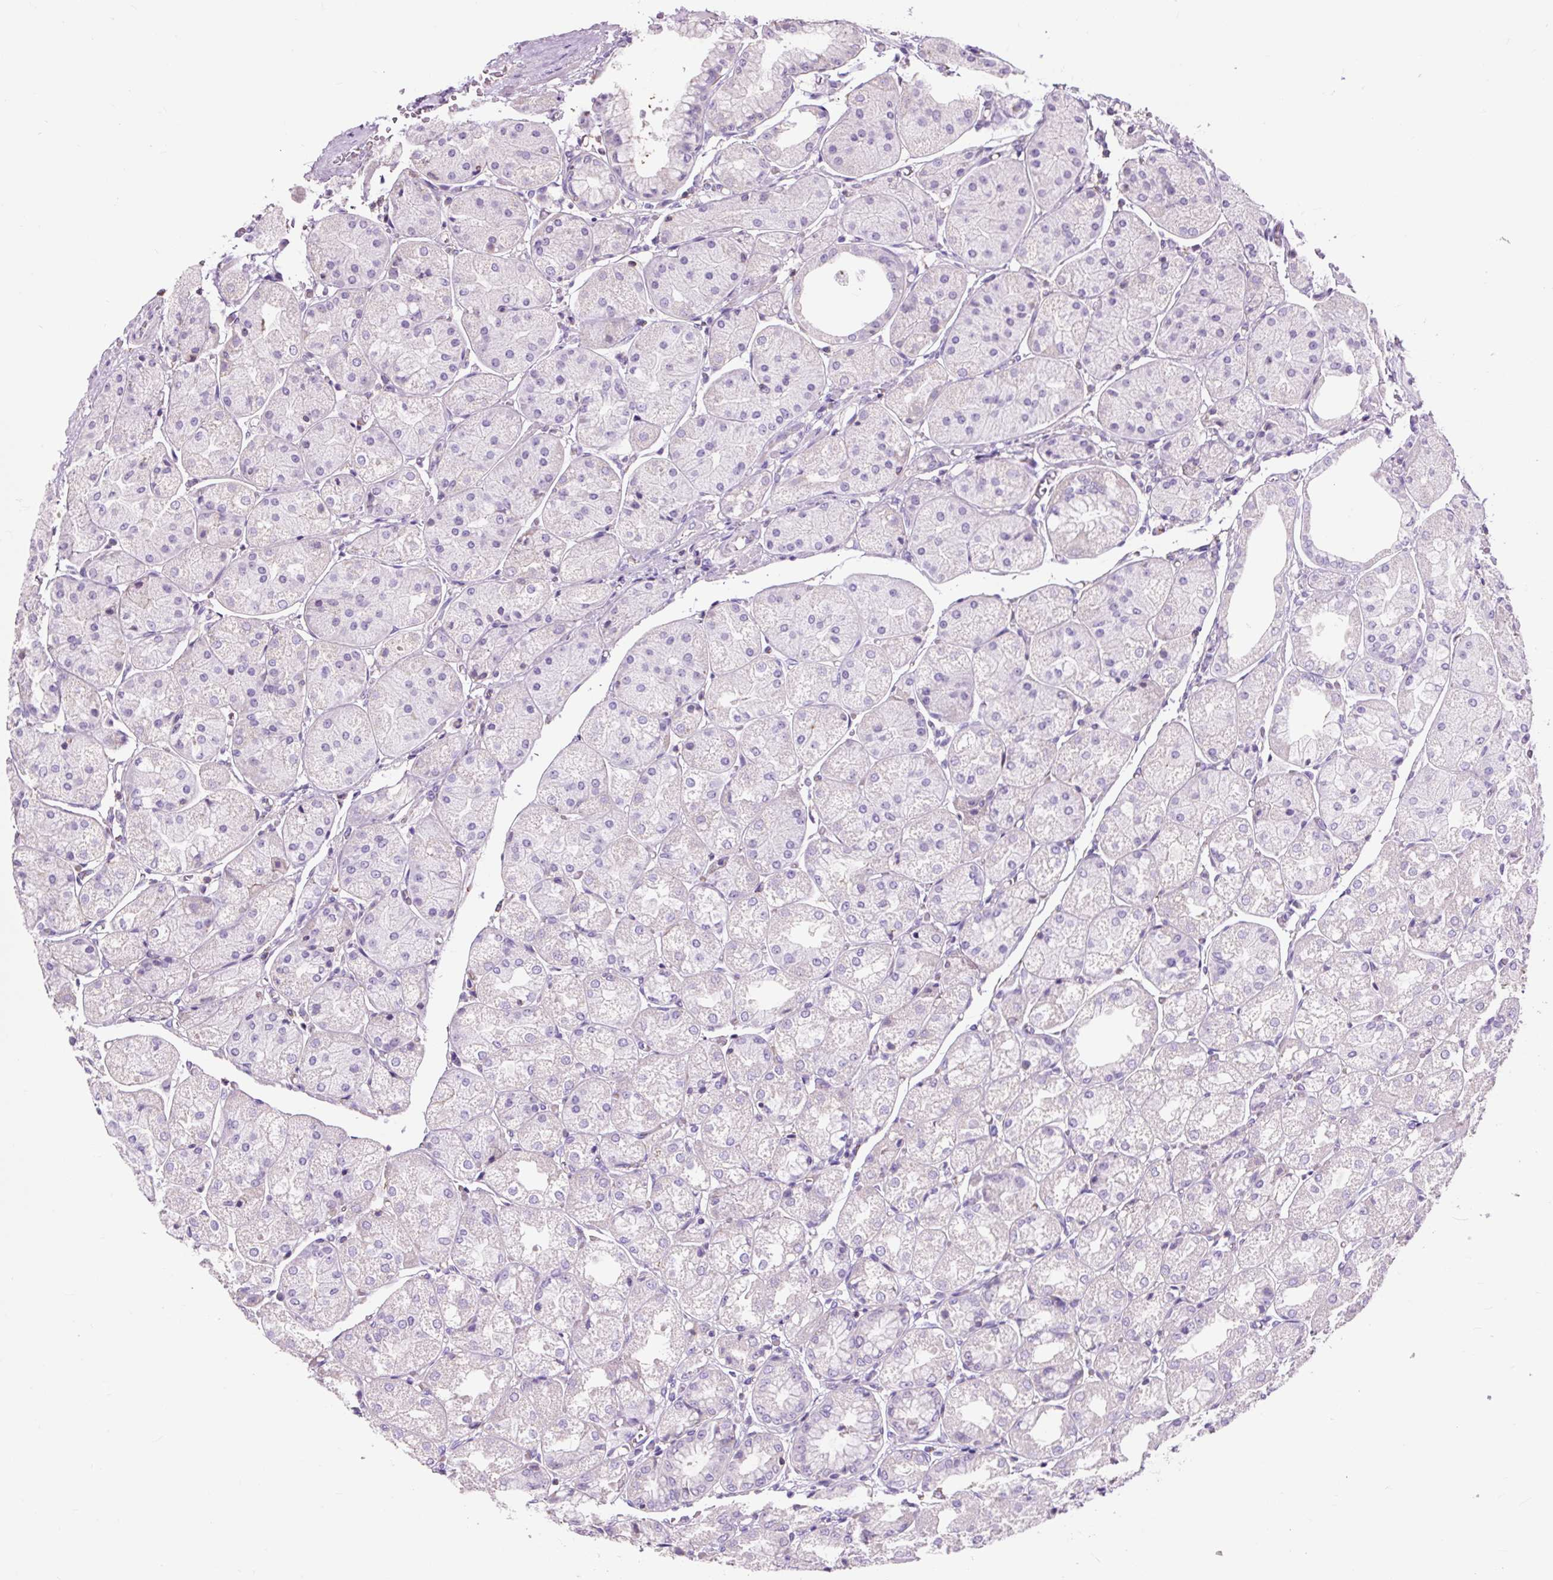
{"staining": {"intensity": "negative", "quantity": "none", "location": "none"}, "tissue": "stomach", "cell_type": "Glandular cells", "image_type": "normal", "snomed": [{"axis": "morphology", "description": "Normal tissue, NOS"}, {"axis": "topography", "description": "Stomach, upper"}], "caption": "This is an IHC histopathology image of benign stomach. There is no staining in glandular cells.", "gene": "OR10A7", "patient": {"sex": "male", "age": 72}}